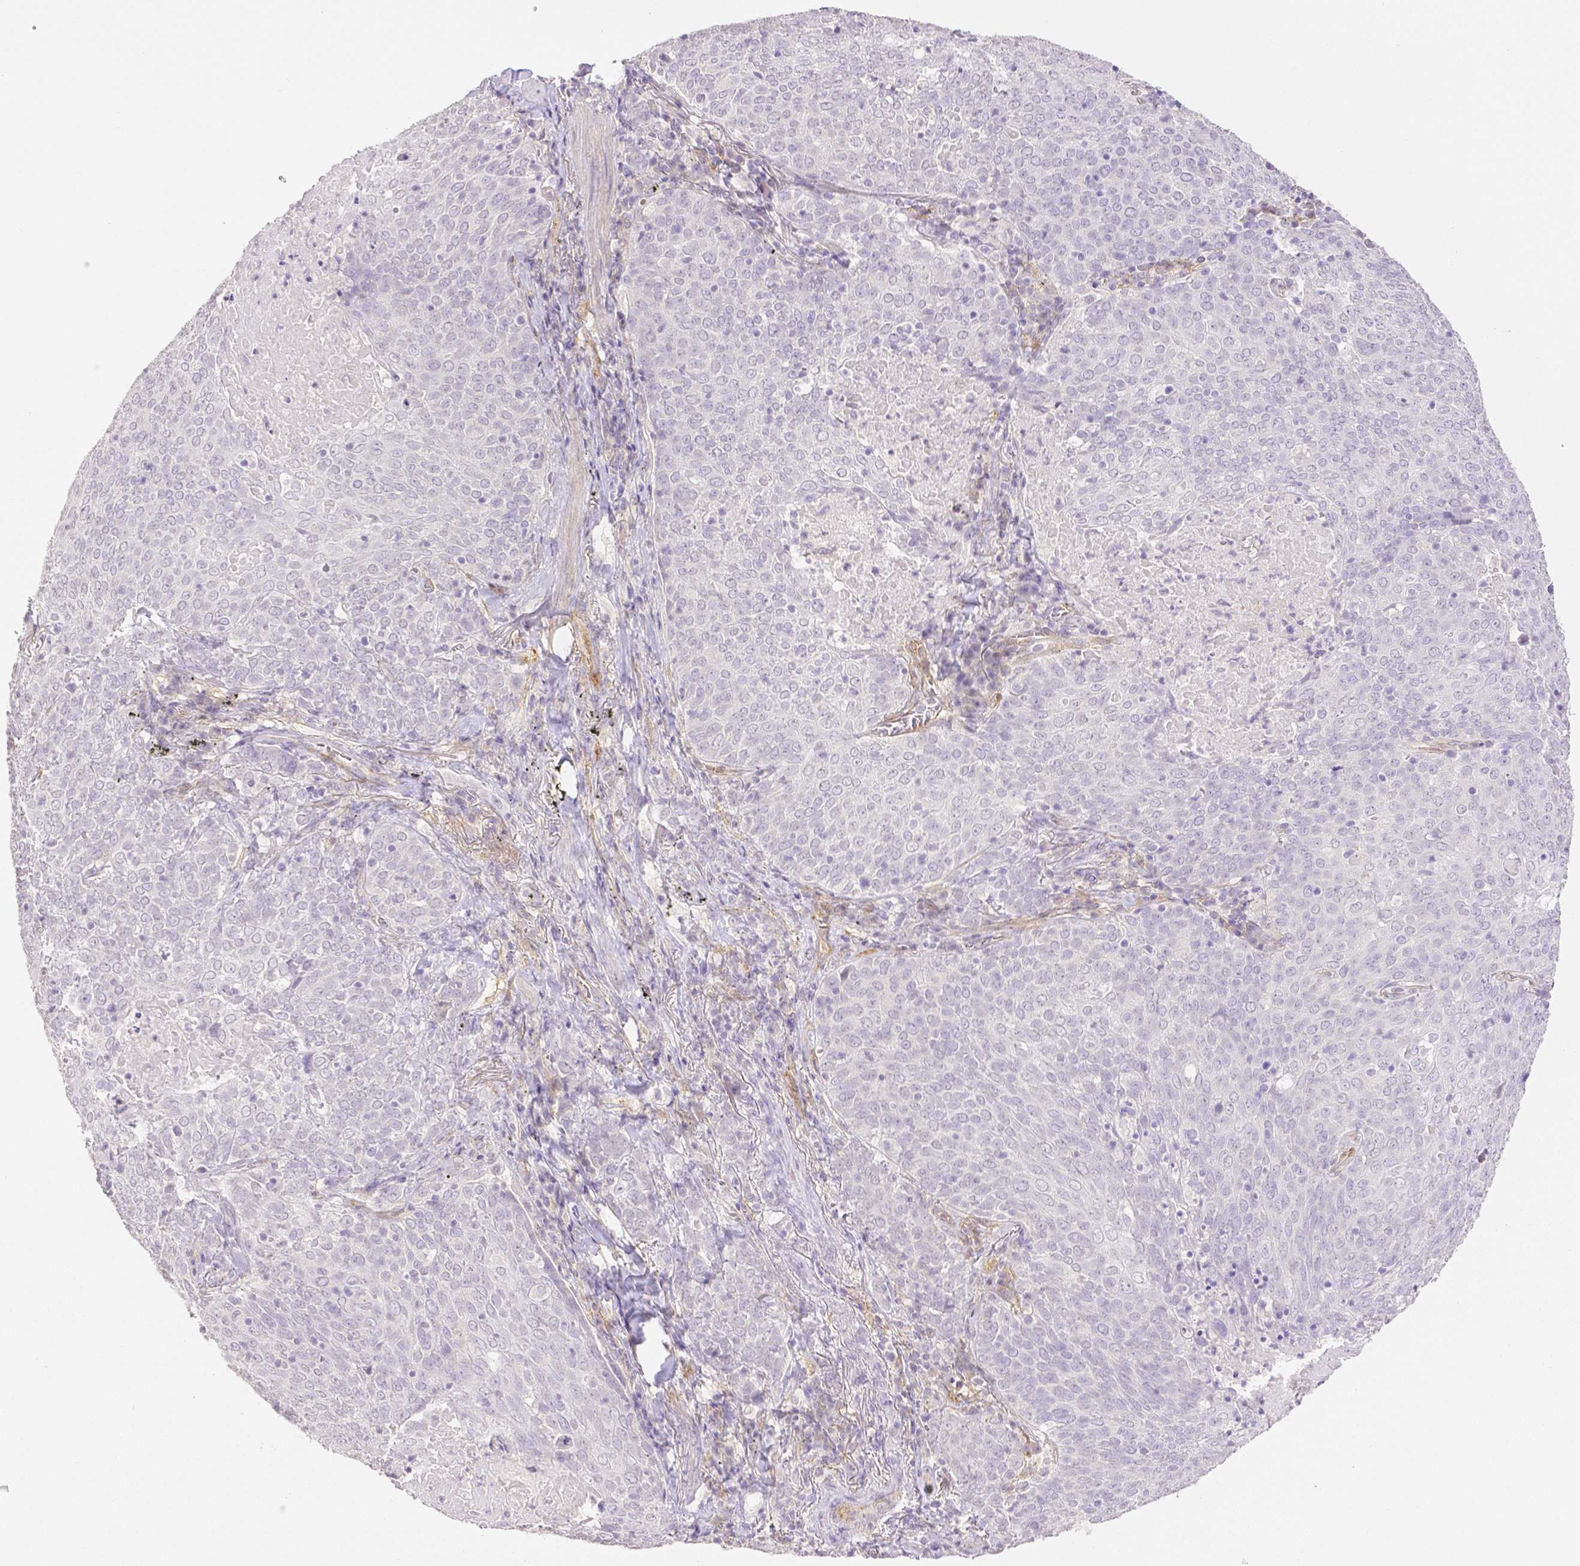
{"staining": {"intensity": "negative", "quantity": "none", "location": "none"}, "tissue": "lung cancer", "cell_type": "Tumor cells", "image_type": "cancer", "snomed": [{"axis": "morphology", "description": "Squamous cell carcinoma, NOS"}, {"axis": "topography", "description": "Lung"}], "caption": "A micrograph of human lung cancer is negative for staining in tumor cells. Nuclei are stained in blue.", "gene": "THY1", "patient": {"sex": "male", "age": 82}}